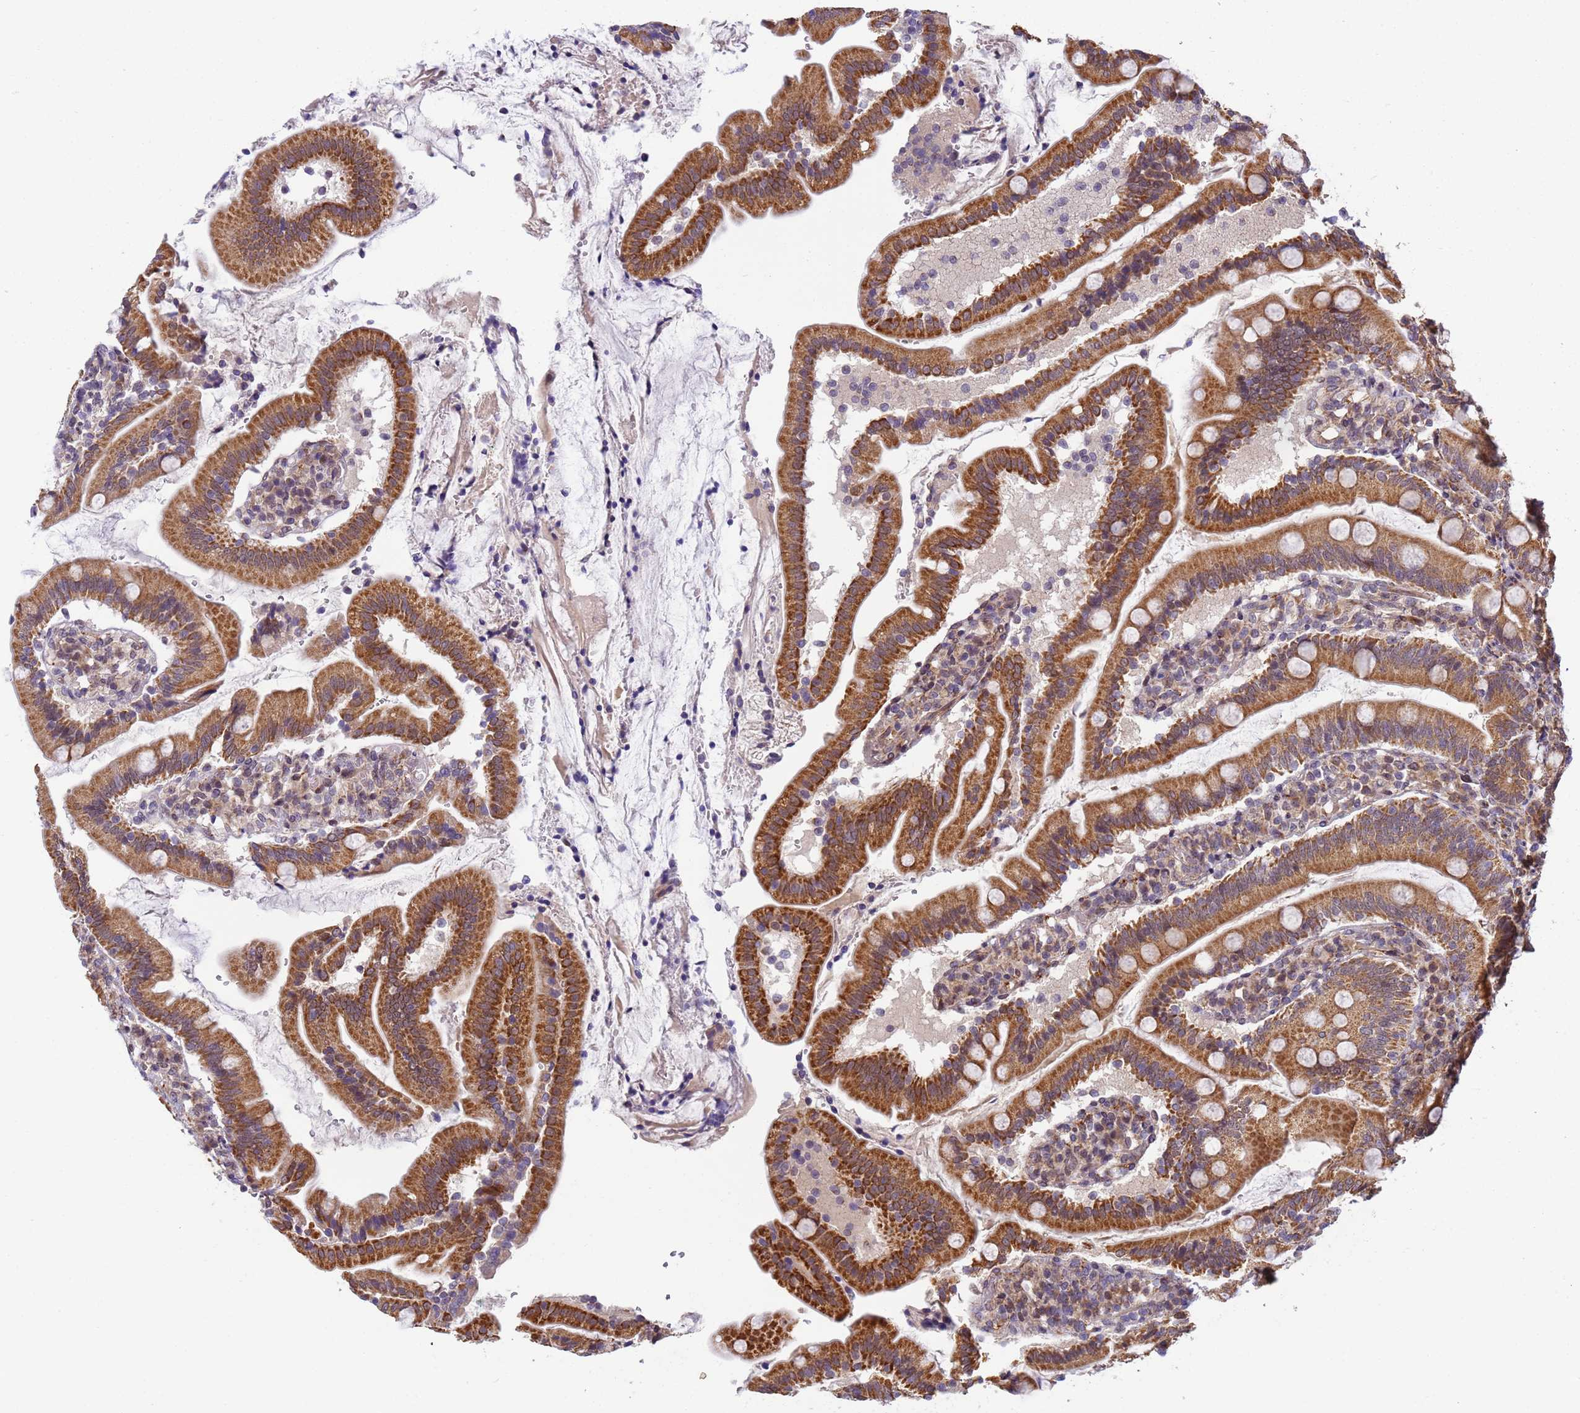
{"staining": {"intensity": "moderate", "quantity": ">75%", "location": "cytoplasmic/membranous"}, "tissue": "duodenum", "cell_type": "Glandular cells", "image_type": "normal", "snomed": [{"axis": "morphology", "description": "Normal tissue, NOS"}, {"axis": "topography", "description": "Duodenum"}], "caption": "Moderate cytoplasmic/membranous staining is identified in approximately >75% of glandular cells in benign duodenum. The staining is performed using DAB (3,3'-diaminobenzidine) brown chromogen to label protein expression. The nuclei are counter-stained blue using hematoxylin.", "gene": "RAPGEF3", "patient": {"sex": "female", "age": 67}}